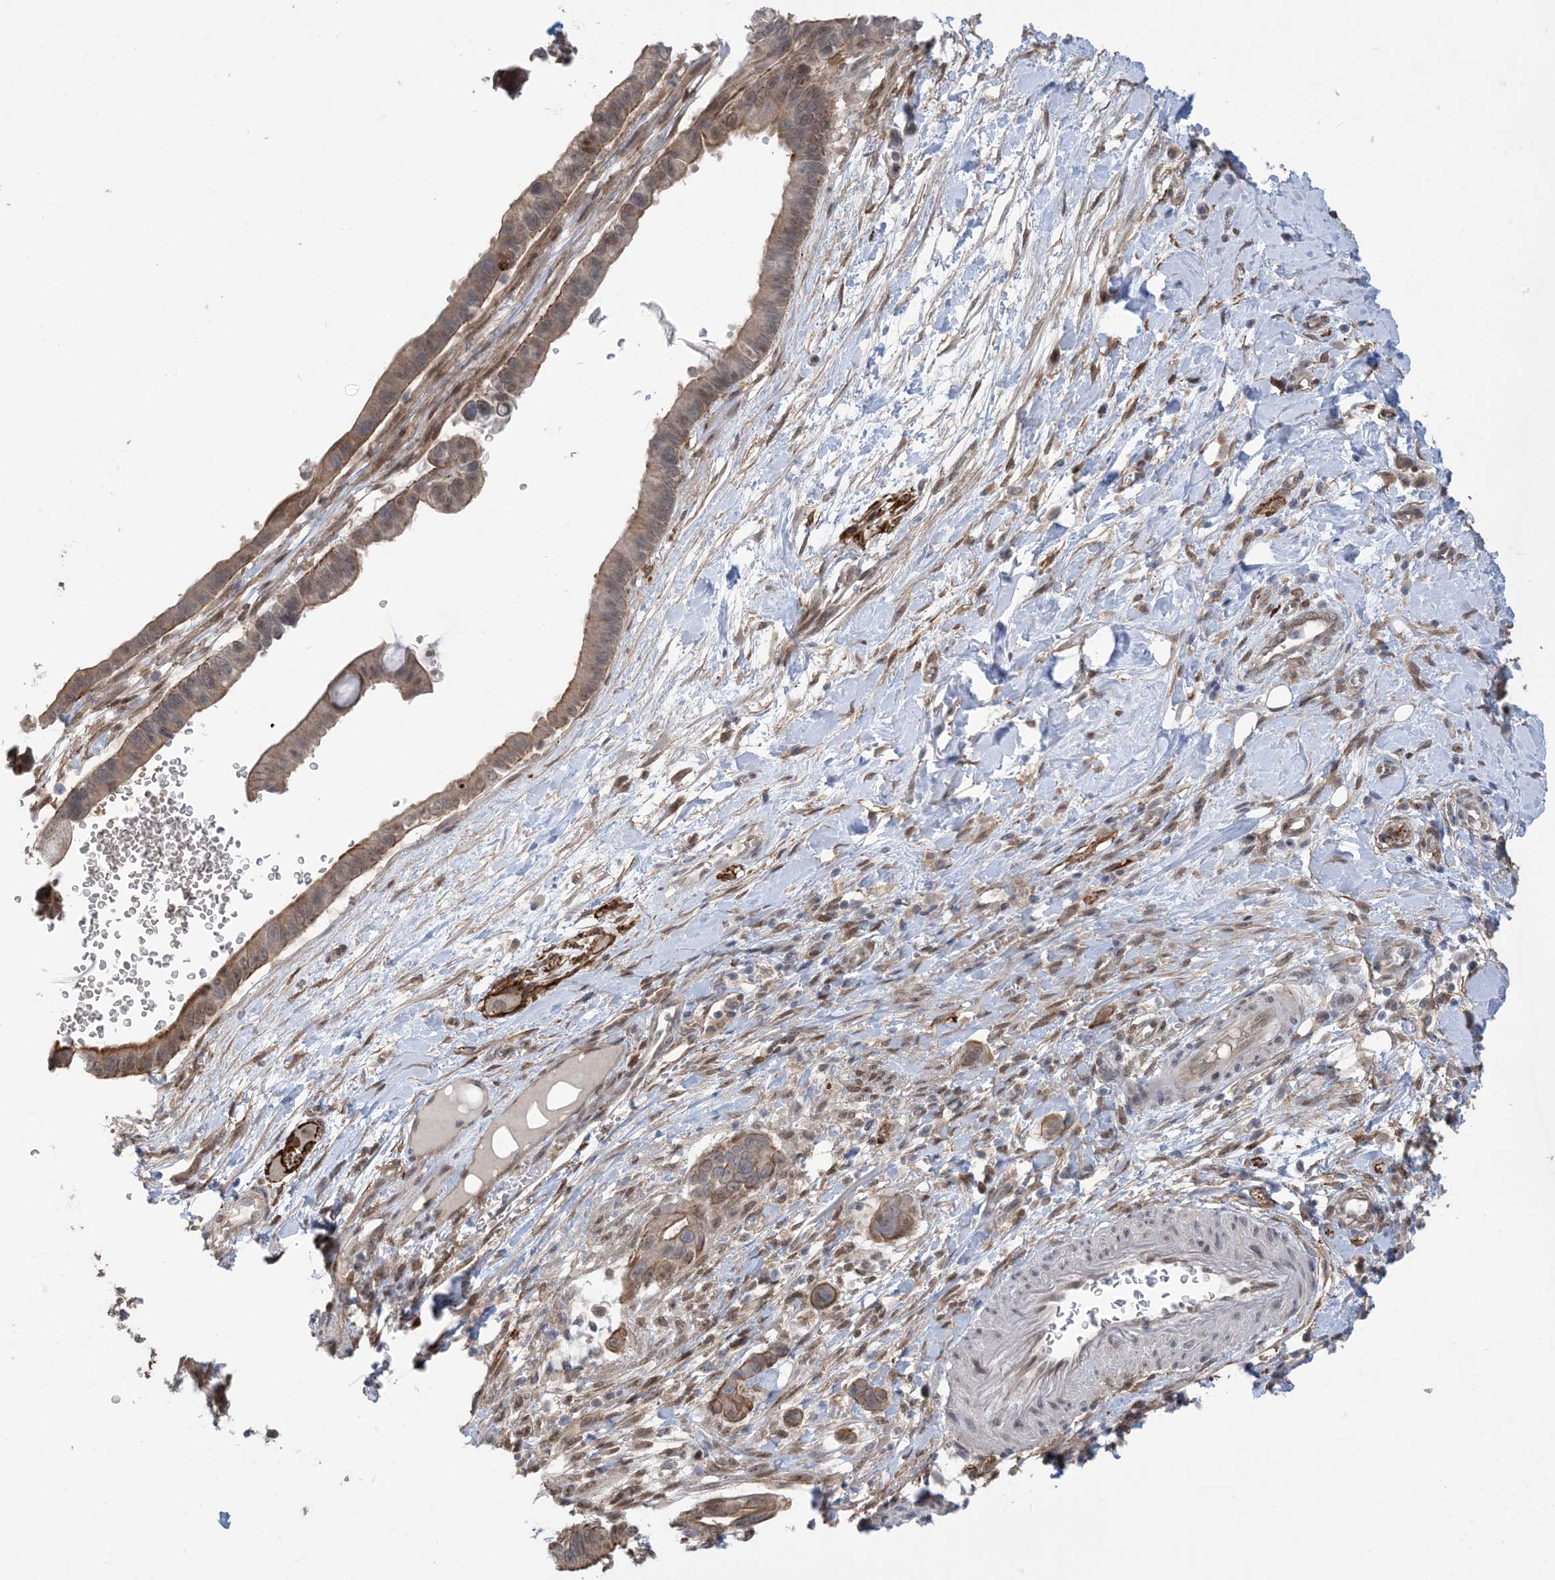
{"staining": {"intensity": "moderate", "quantity": "<25%", "location": "cytoplasmic/membranous"}, "tissue": "pancreatic cancer", "cell_type": "Tumor cells", "image_type": "cancer", "snomed": [{"axis": "morphology", "description": "Adenocarcinoma, NOS"}, {"axis": "topography", "description": "Pancreas"}], "caption": "Immunohistochemistry (IHC) micrograph of human pancreatic adenocarcinoma stained for a protein (brown), which shows low levels of moderate cytoplasmic/membranous staining in about <25% of tumor cells.", "gene": "ZNF8", "patient": {"sex": "male", "age": 68}}